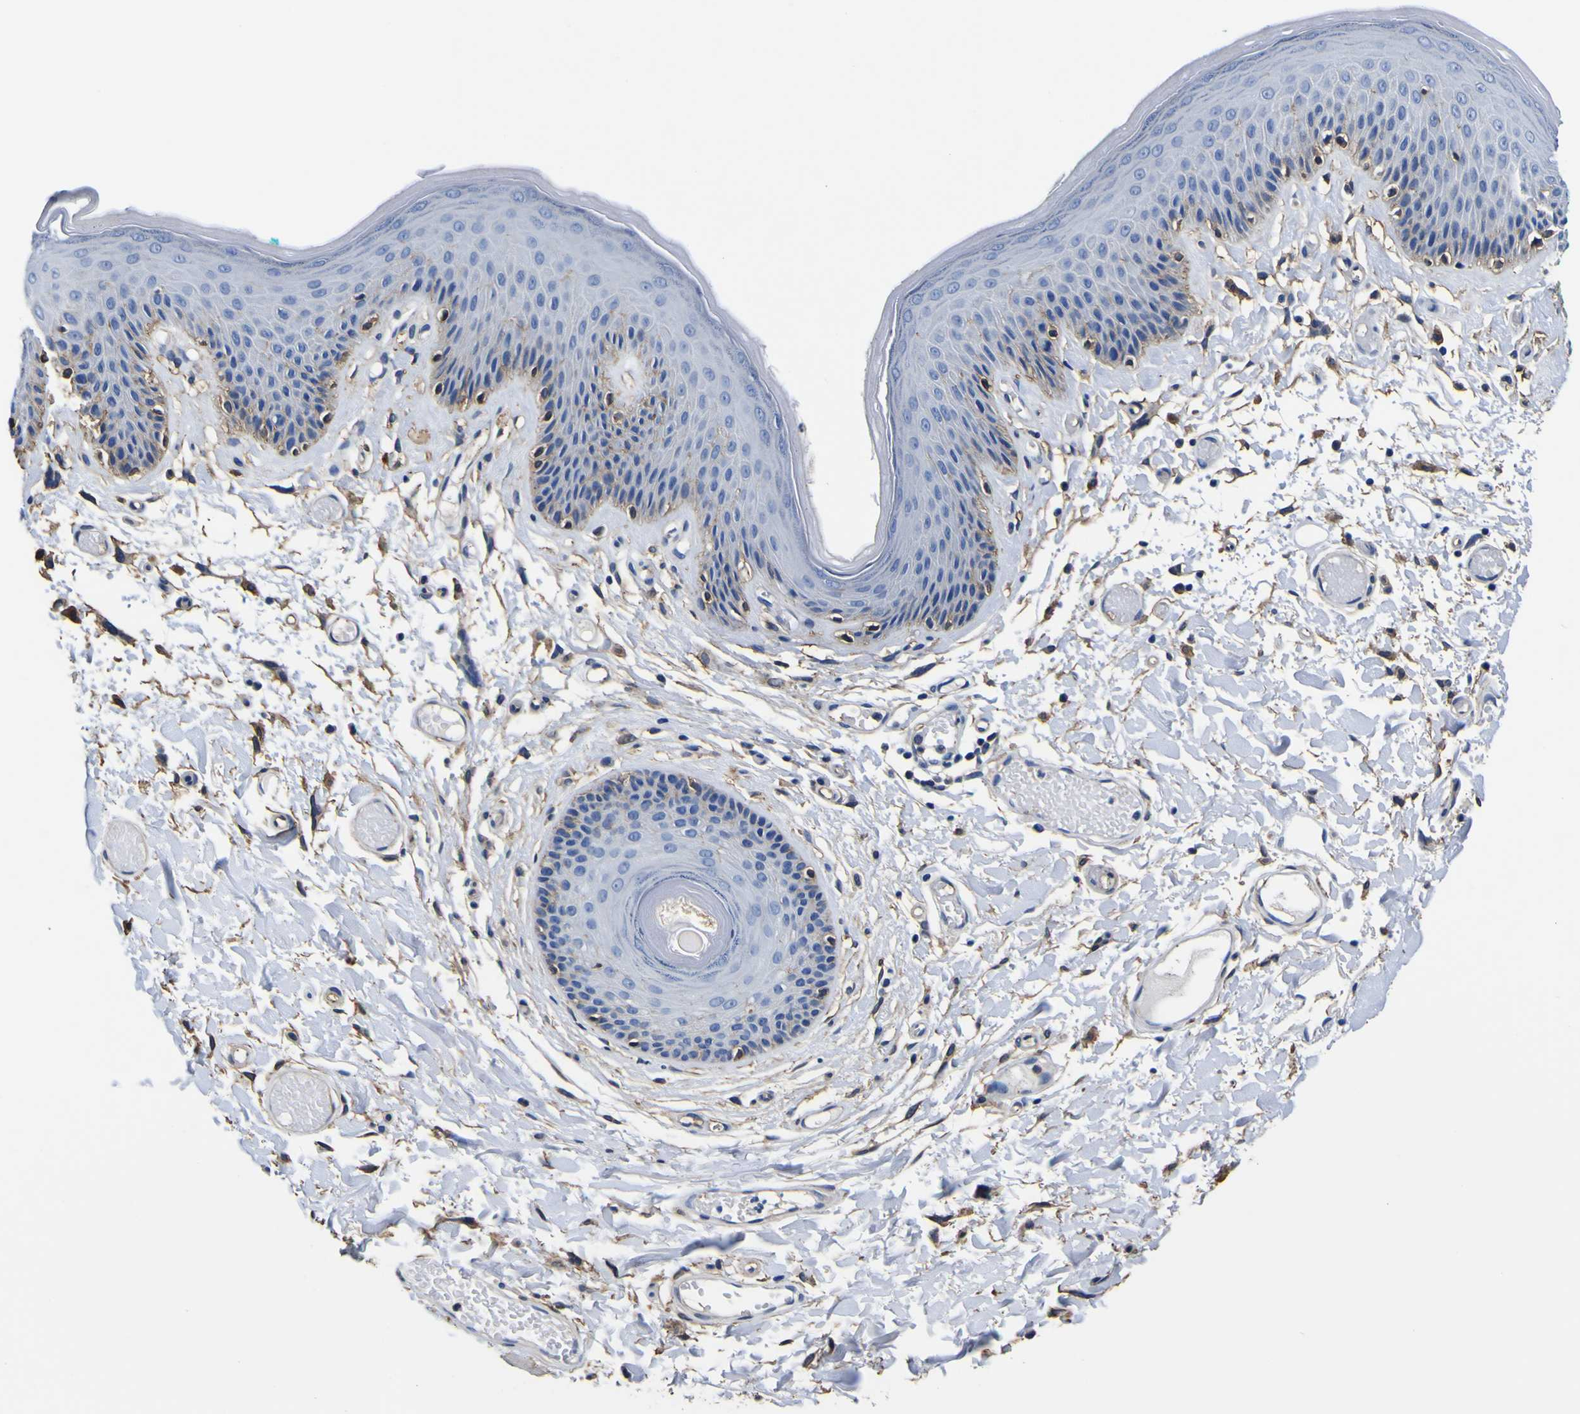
{"staining": {"intensity": "negative", "quantity": "none", "location": "none"}, "tissue": "skin", "cell_type": "Epidermal cells", "image_type": "normal", "snomed": [{"axis": "morphology", "description": "Normal tissue, NOS"}, {"axis": "topography", "description": "Vulva"}], "caption": "The micrograph demonstrates no significant expression in epidermal cells of skin.", "gene": "PXDN", "patient": {"sex": "female", "age": 73}}